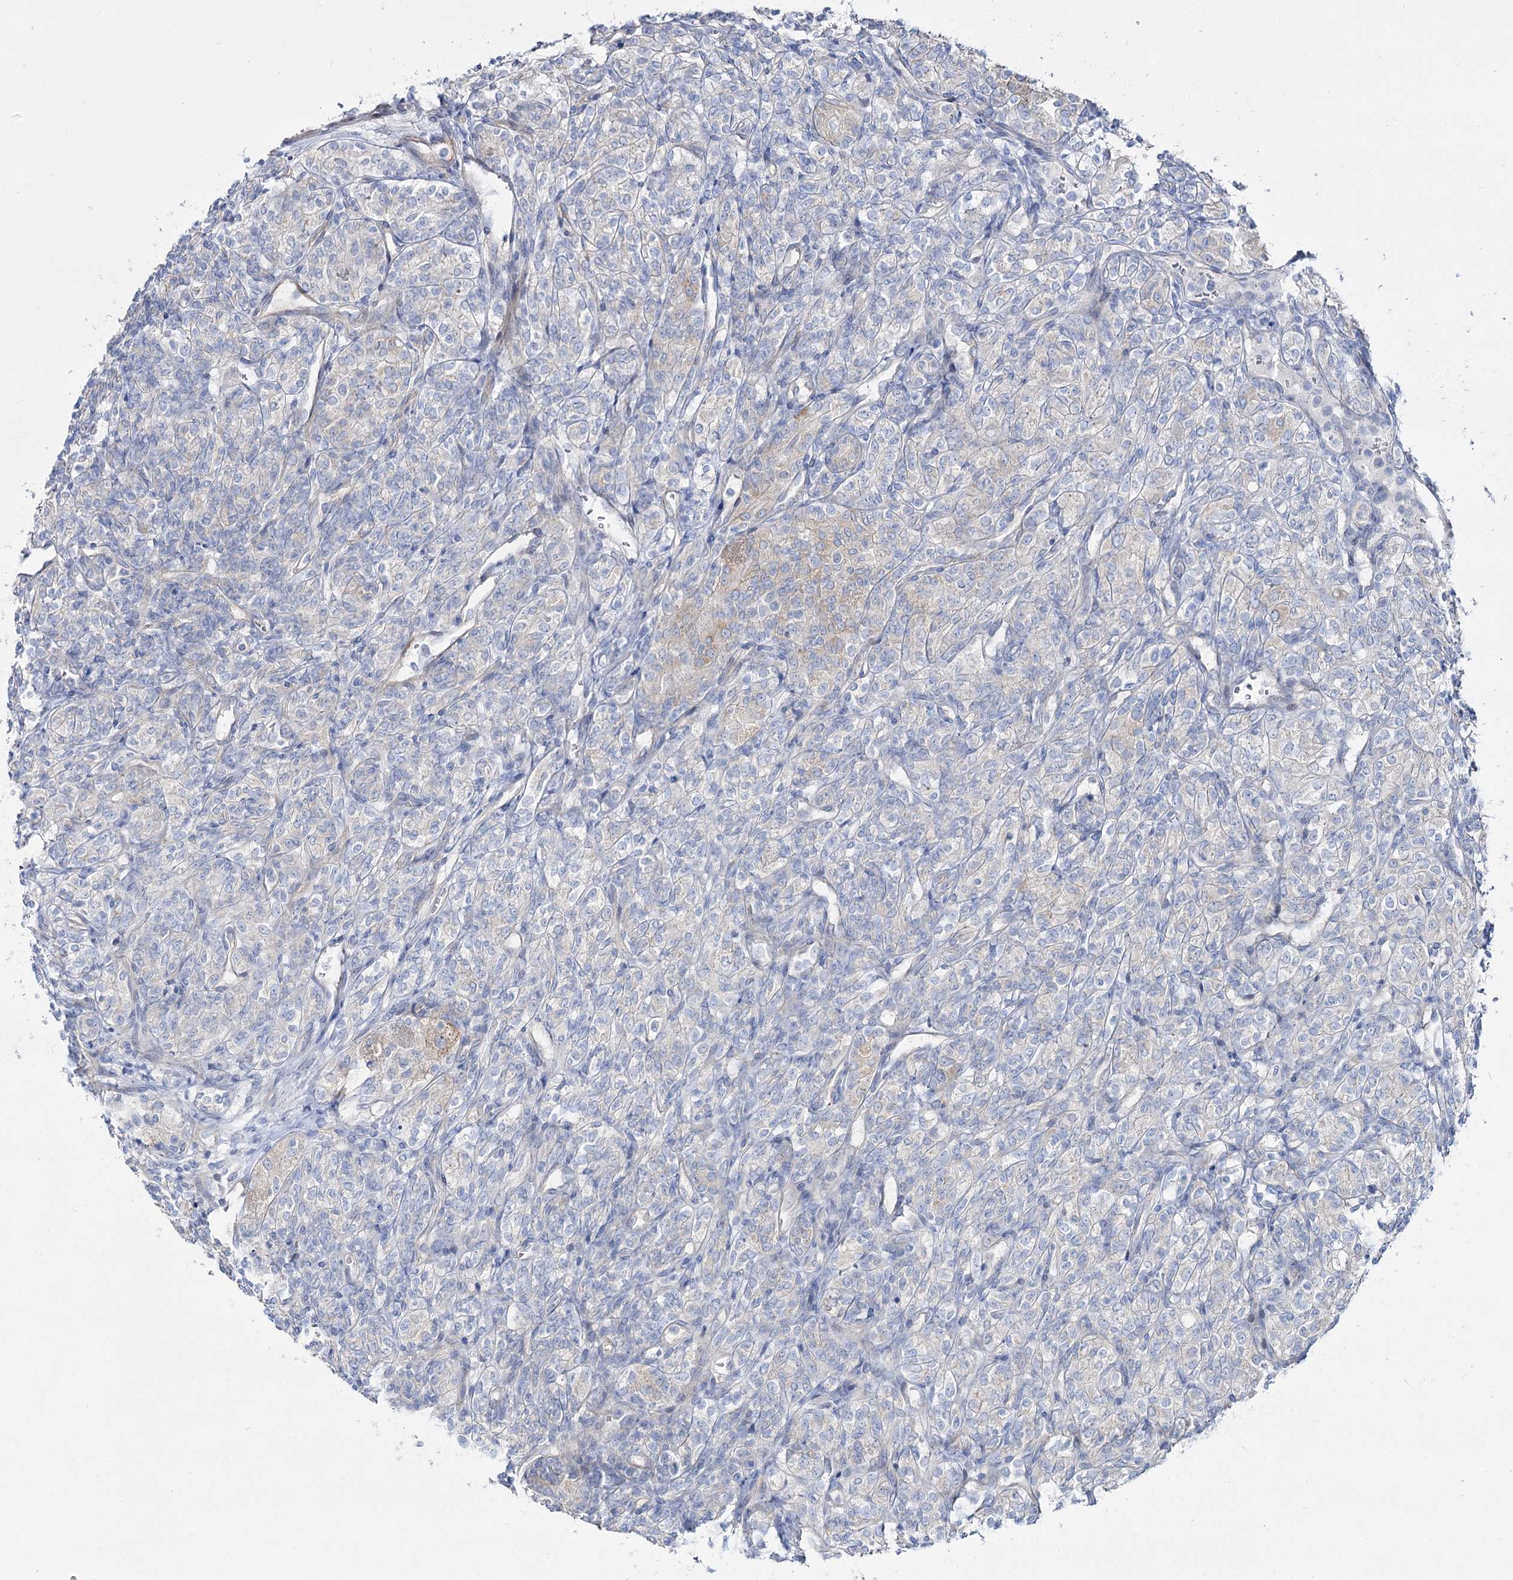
{"staining": {"intensity": "negative", "quantity": "none", "location": "none"}, "tissue": "renal cancer", "cell_type": "Tumor cells", "image_type": "cancer", "snomed": [{"axis": "morphology", "description": "Adenocarcinoma, NOS"}, {"axis": "topography", "description": "Kidney"}], "caption": "Immunohistochemical staining of human adenocarcinoma (renal) reveals no significant expression in tumor cells.", "gene": "SUOX", "patient": {"sex": "male", "age": 77}}